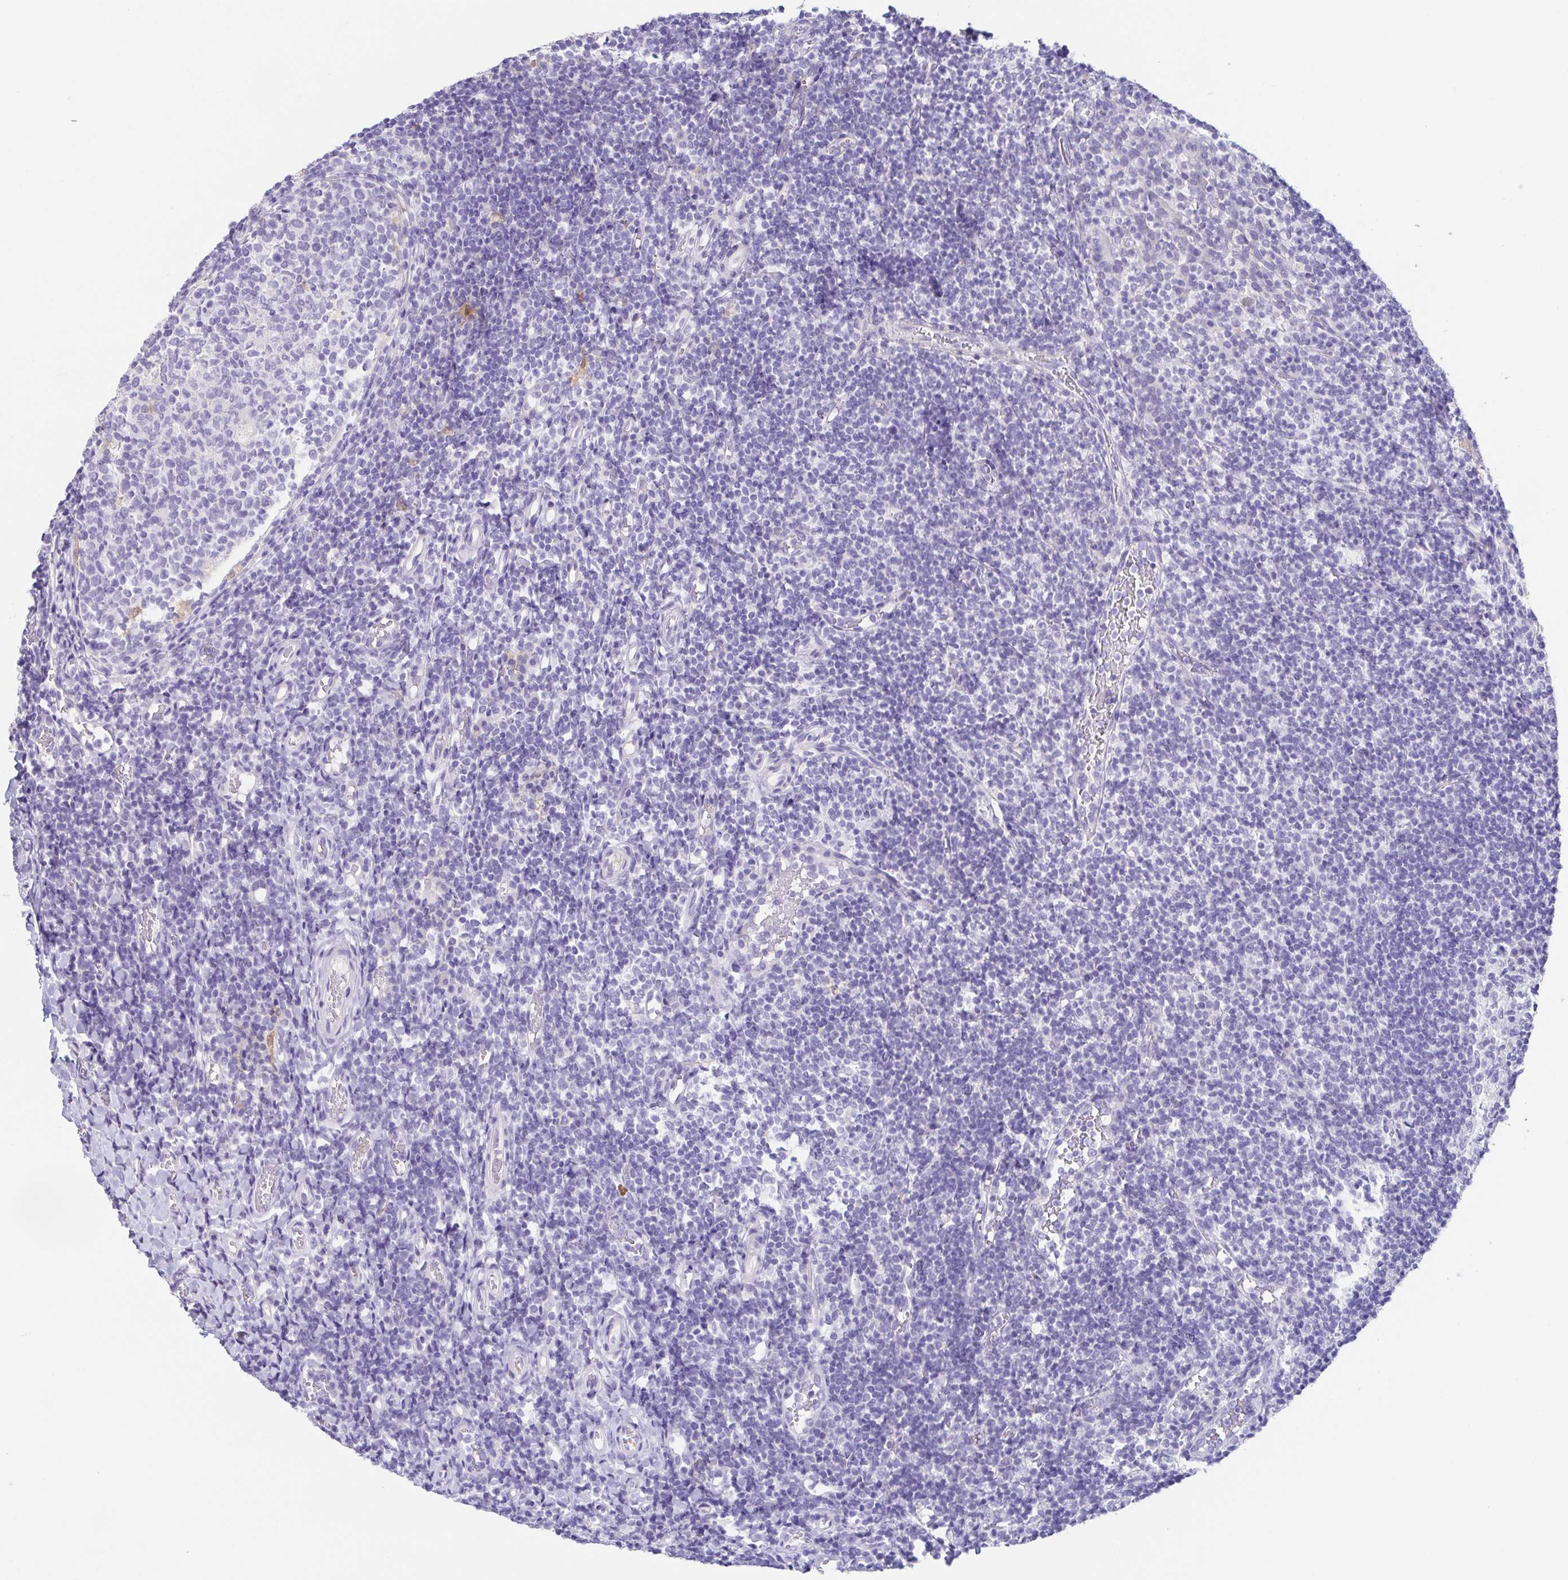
{"staining": {"intensity": "negative", "quantity": "none", "location": "none"}, "tissue": "tonsil", "cell_type": "Germinal center cells", "image_type": "normal", "snomed": [{"axis": "morphology", "description": "Normal tissue, NOS"}, {"axis": "topography", "description": "Tonsil"}], "caption": "DAB (3,3'-diaminobenzidine) immunohistochemical staining of unremarkable human tonsil displays no significant staining in germinal center cells. The staining was performed using DAB (3,3'-diaminobenzidine) to visualize the protein expression in brown, while the nuclei were stained in blue with hematoxylin (Magnification: 20x).", "gene": "FABP3", "patient": {"sex": "female", "age": 10}}